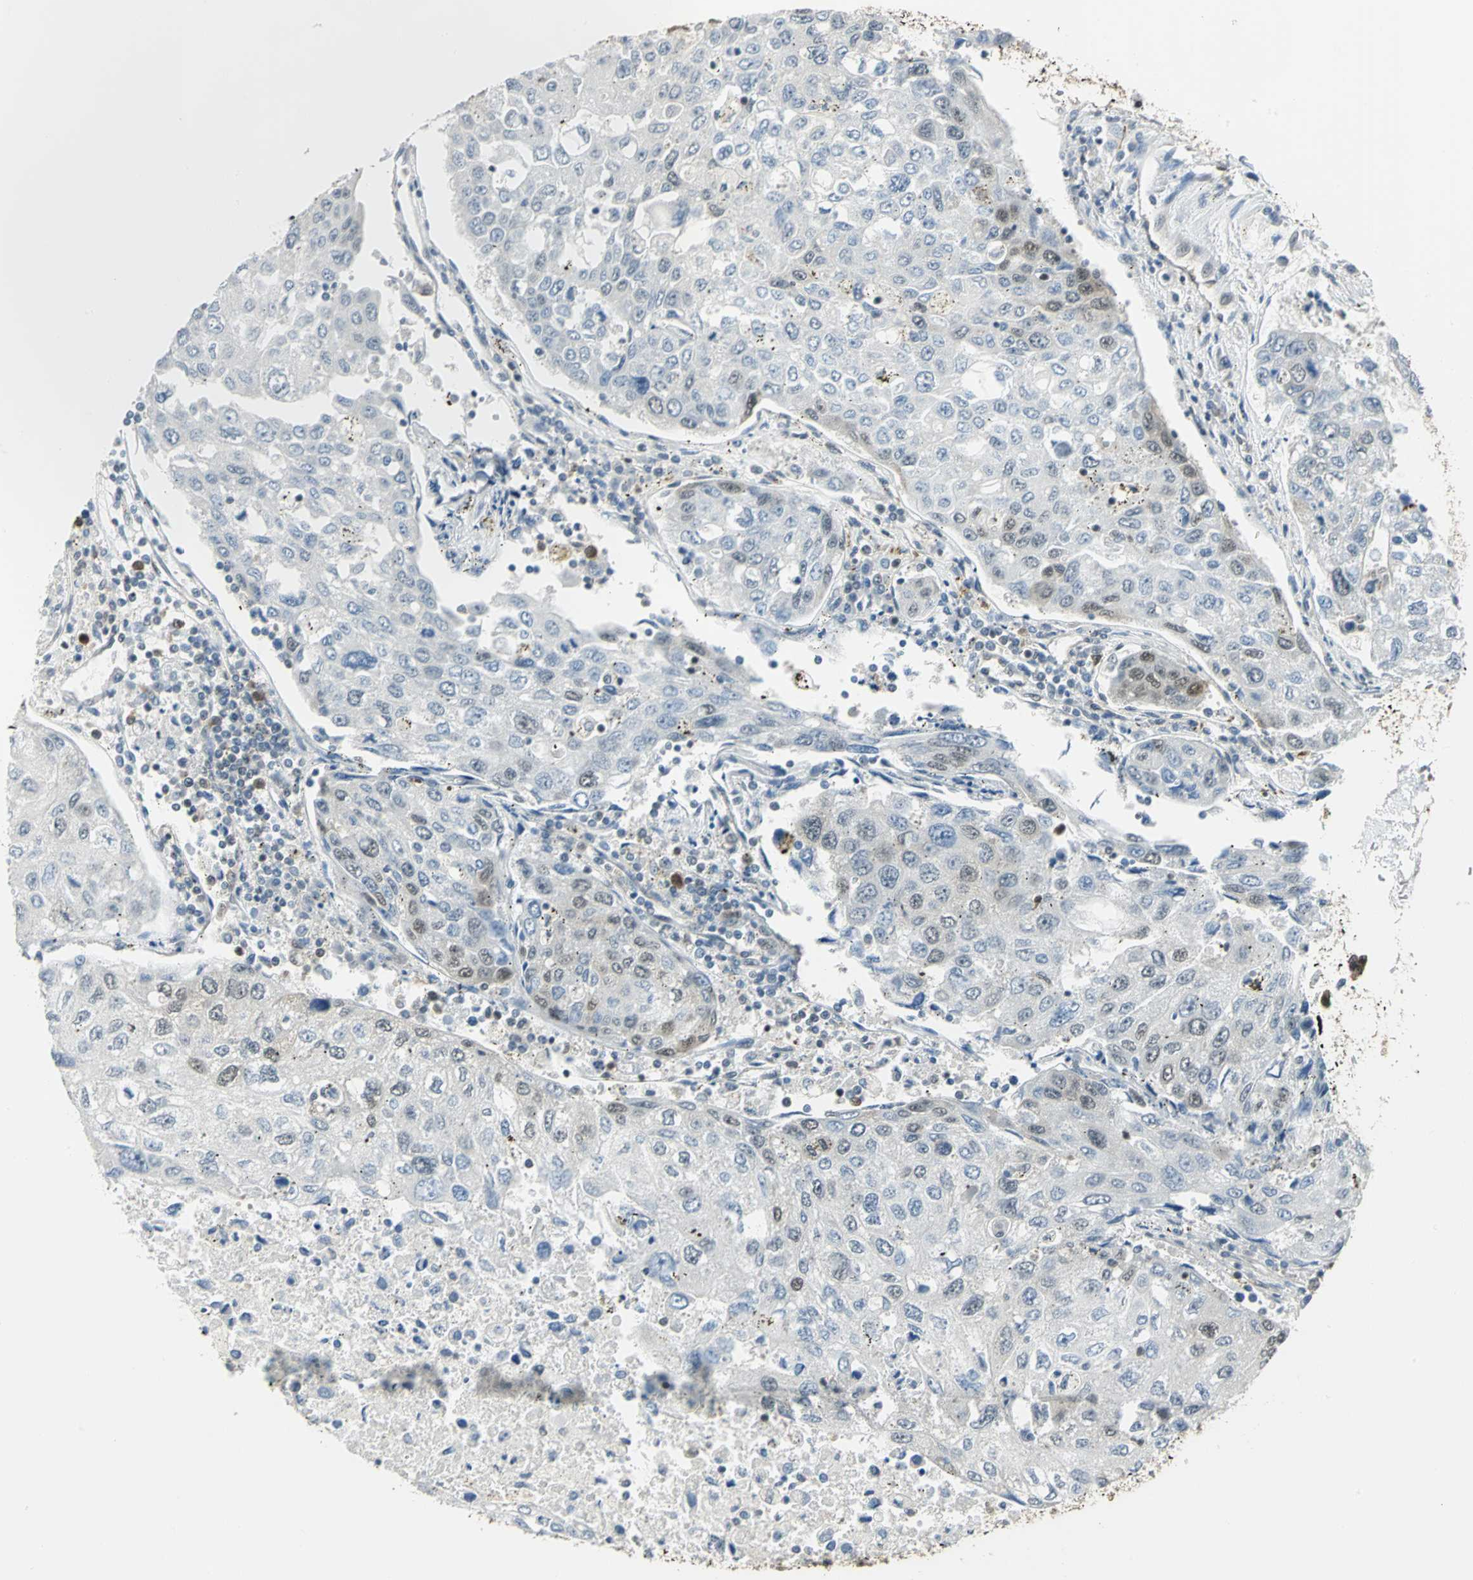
{"staining": {"intensity": "negative", "quantity": "none", "location": "none"}, "tissue": "urothelial cancer", "cell_type": "Tumor cells", "image_type": "cancer", "snomed": [{"axis": "morphology", "description": "Urothelial carcinoma, High grade"}, {"axis": "topography", "description": "Lymph node"}, {"axis": "topography", "description": "Urinary bladder"}], "caption": "IHC photomicrograph of urothelial carcinoma (high-grade) stained for a protein (brown), which reveals no positivity in tumor cells. The staining is performed using DAB brown chromogen with nuclei counter-stained in using hematoxylin.", "gene": "DDX5", "patient": {"sex": "male", "age": 51}}